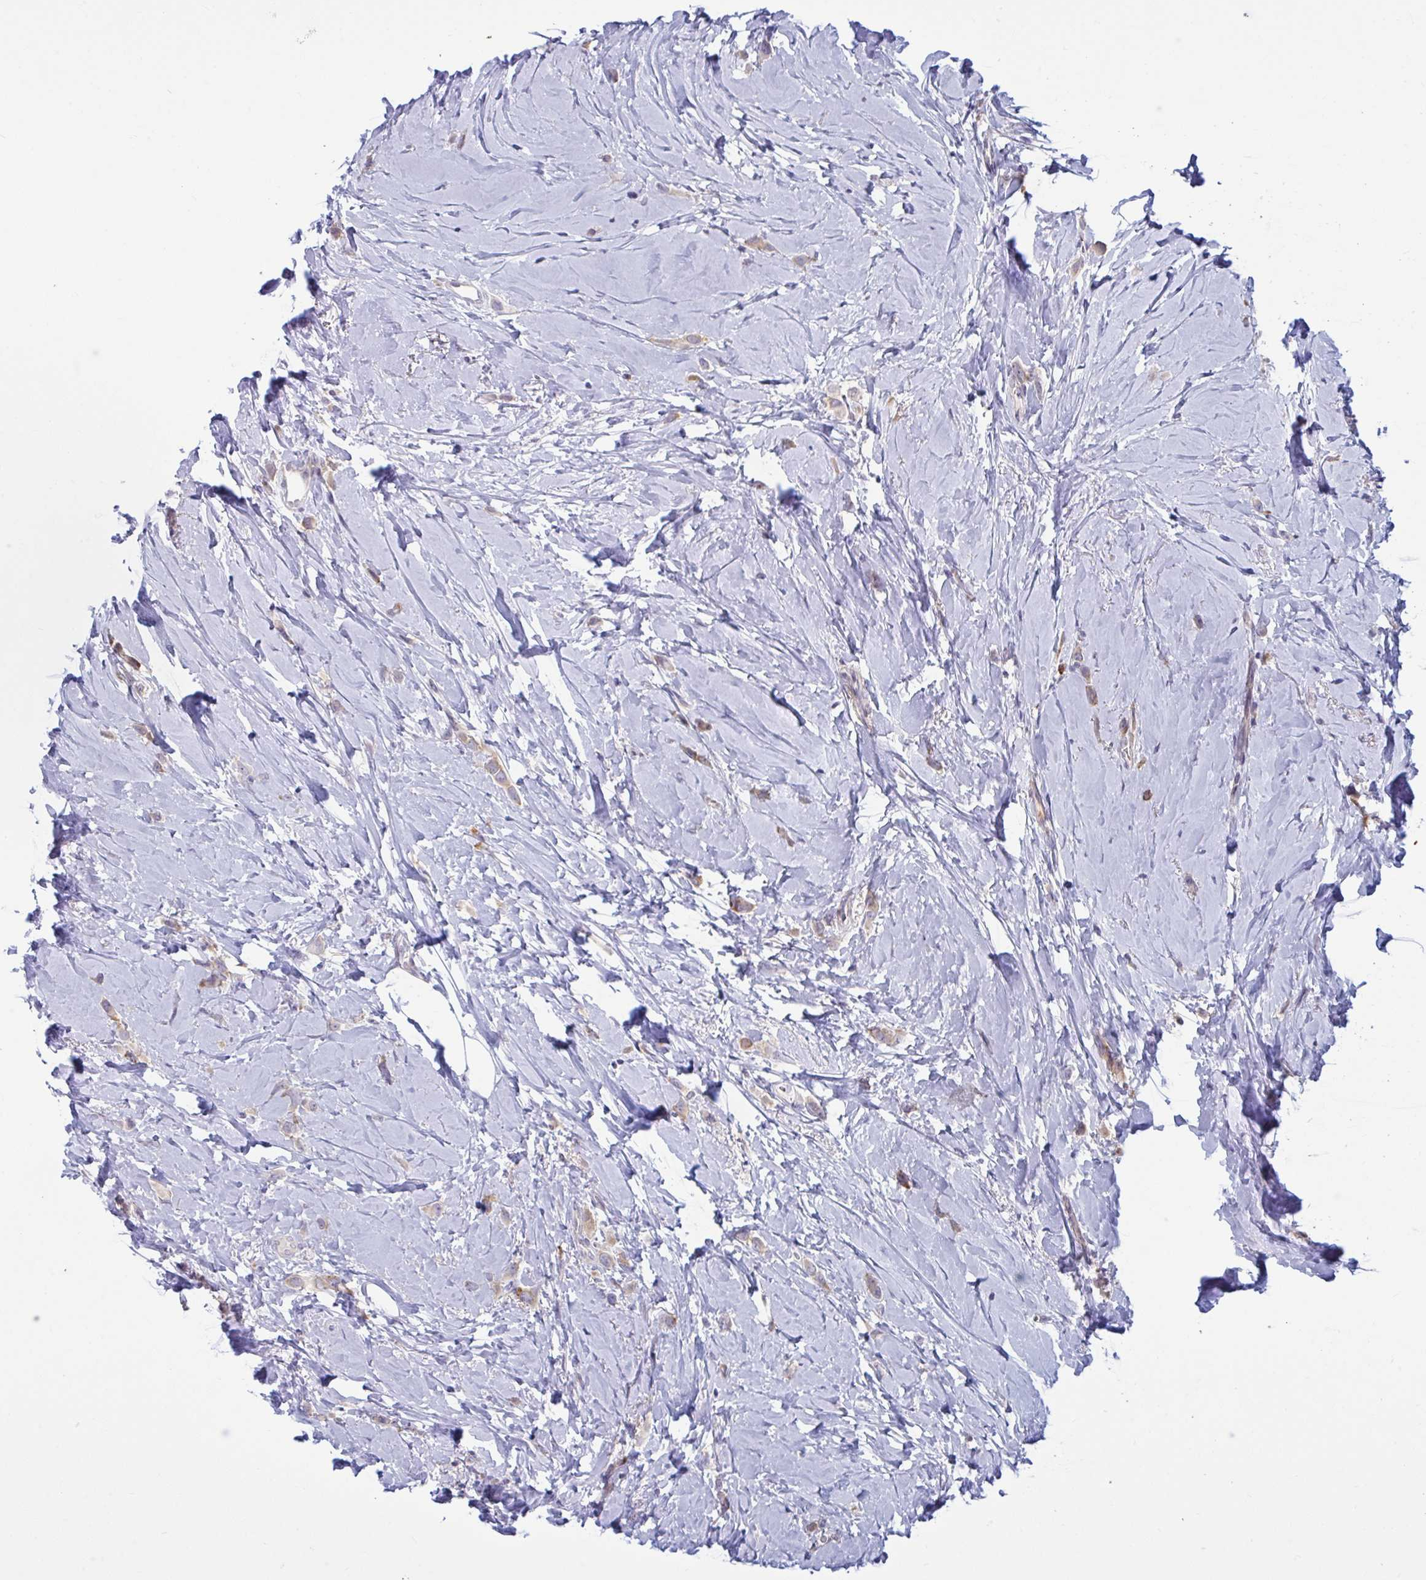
{"staining": {"intensity": "weak", "quantity": "25%-75%", "location": "cytoplasmic/membranous"}, "tissue": "breast cancer", "cell_type": "Tumor cells", "image_type": "cancer", "snomed": [{"axis": "morphology", "description": "Lobular carcinoma"}, {"axis": "topography", "description": "Breast"}], "caption": "An image of human breast lobular carcinoma stained for a protein reveals weak cytoplasmic/membranous brown staining in tumor cells.", "gene": "TBC1D4", "patient": {"sex": "female", "age": 66}}